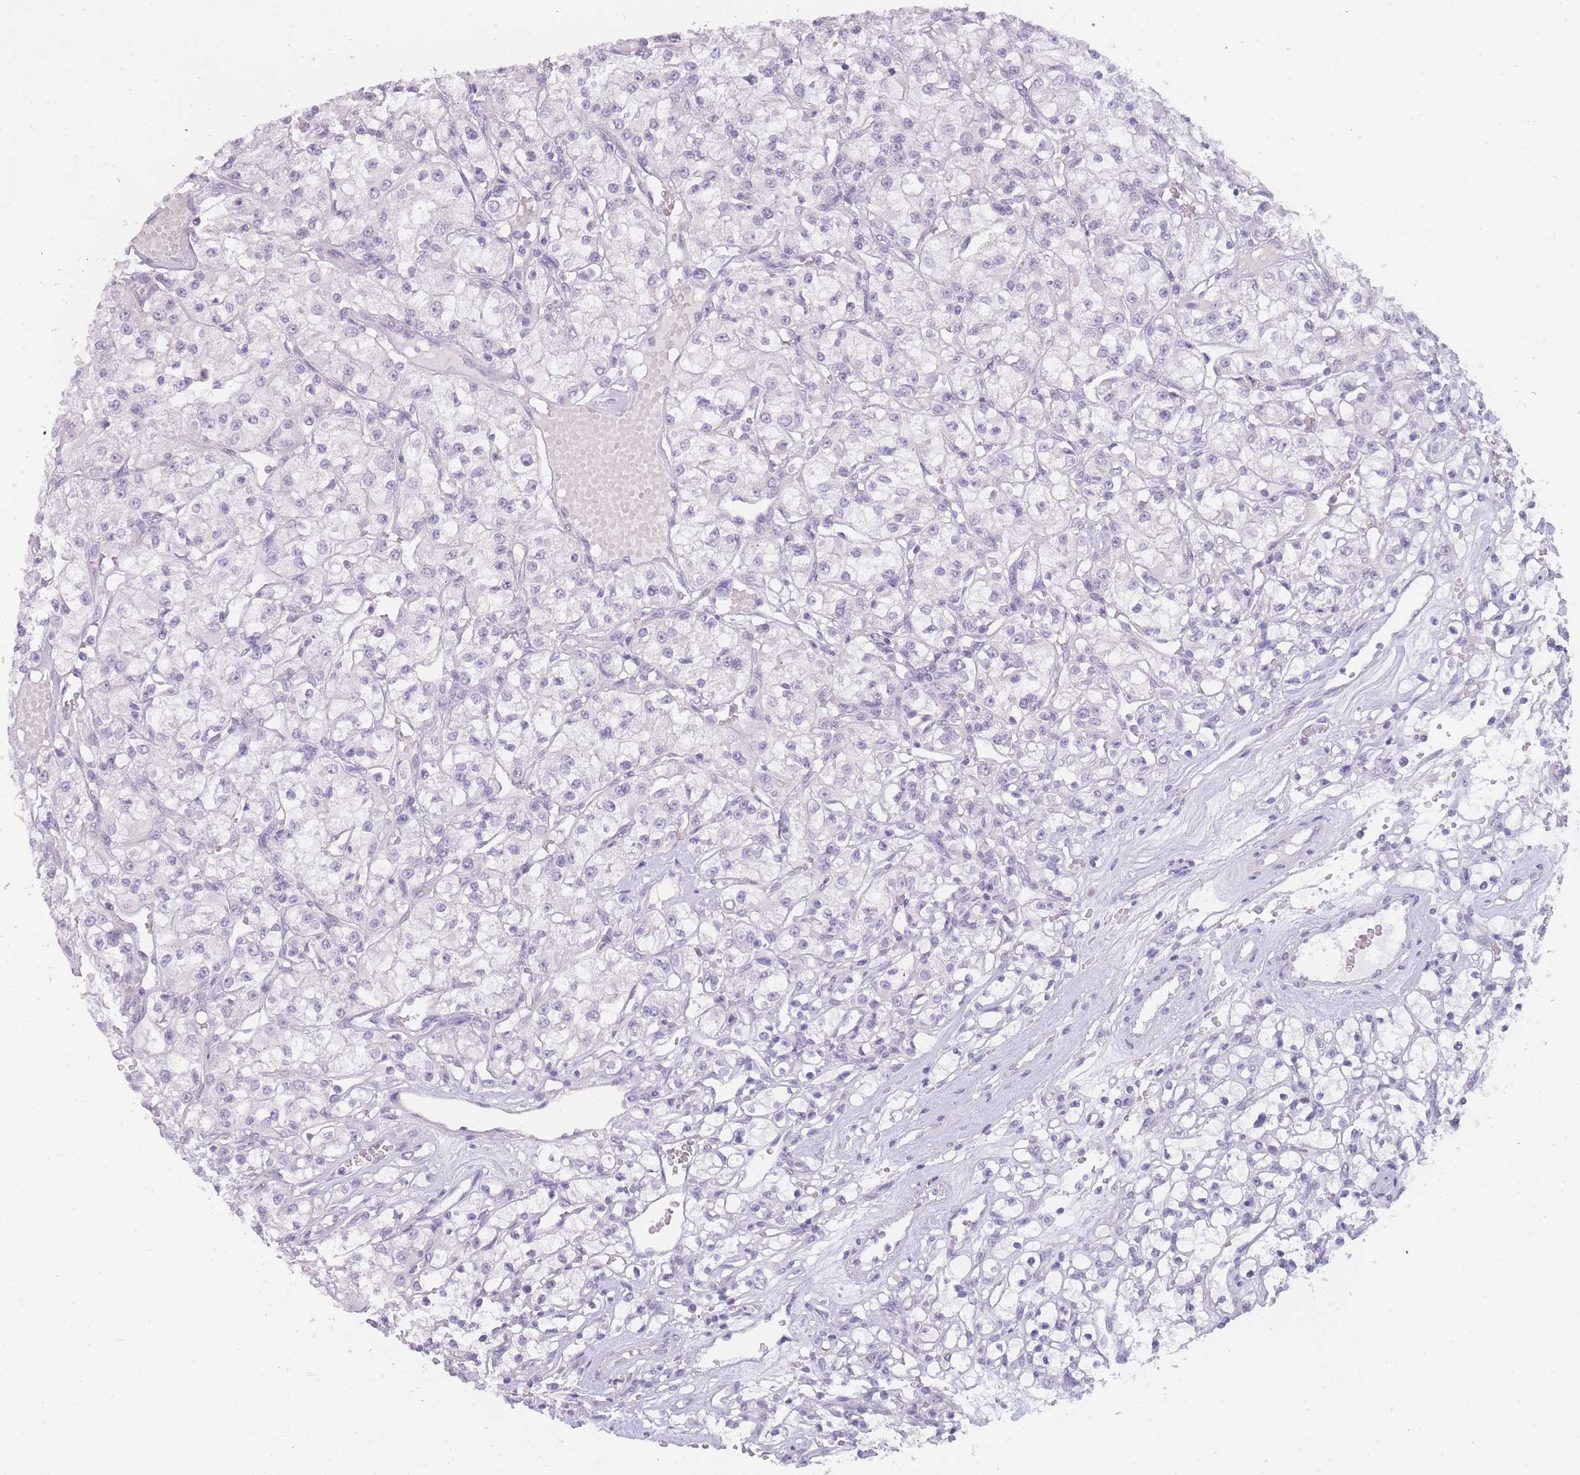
{"staining": {"intensity": "negative", "quantity": "none", "location": "none"}, "tissue": "renal cancer", "cell_type": "Tumor cells", "image_type": "cancer", "snomed": [{"axis": "morphology", "description": "Adenocarcinoma, NOS"}, {"axis": "topography", "description": "Kidney"}], "caption": "A high-resolution histopathology image shows immunohistochemistry staining of renal cancer, which shows no significant positivity in tumor cells.", "gene": "INS", "patient": {"sex": "female", "age": 59}}